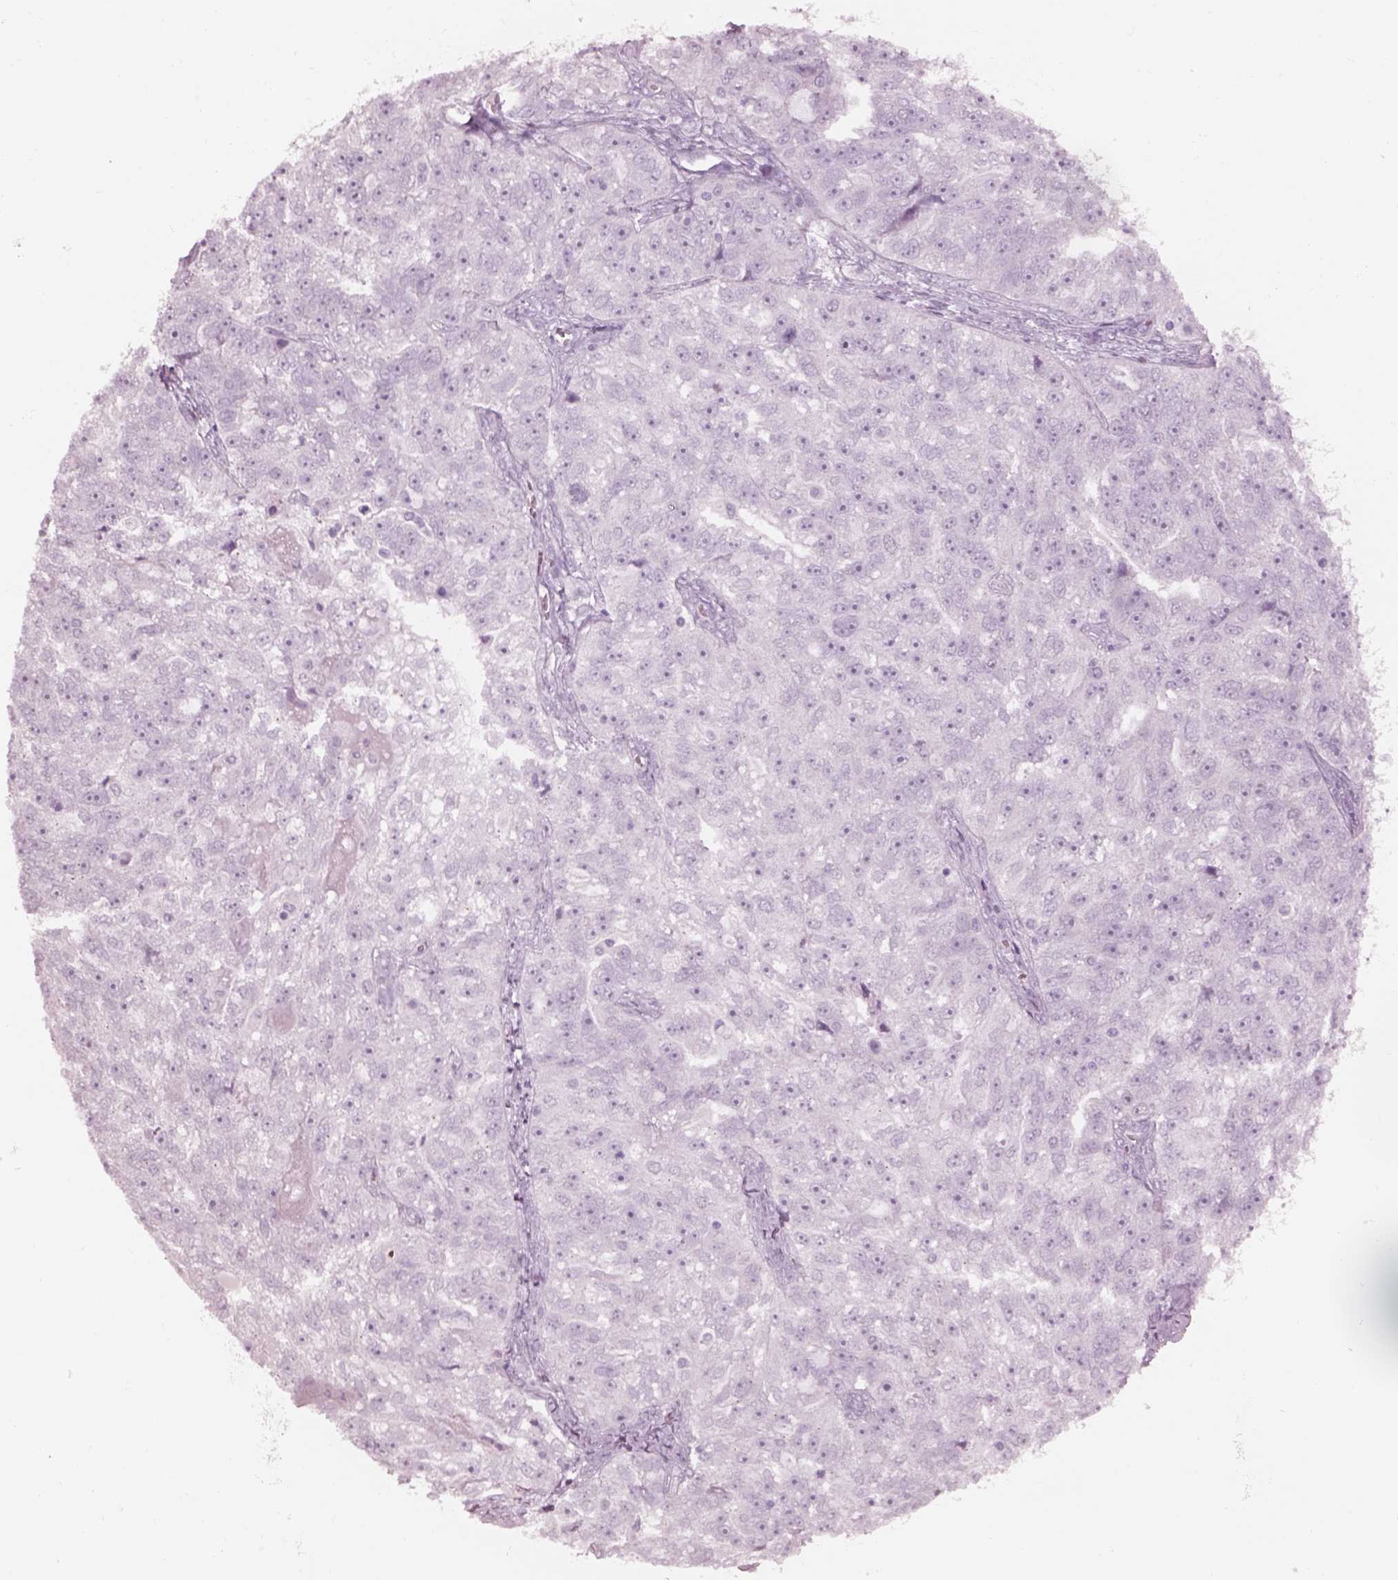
{"staining": {"intensity": "negative", "quantity": "none", "location": "none"}, "tissue": "ovarian cancer", "cell_type": "Tumor cells", "image_type": "cancer", "snomed": [{"axis": "morphology", "description": "Cystadenocarcinoma, serous, NOS"}, {"axis": "topography", "description": "Ovary"}], "caption": "The micrograph demonstrates no significant positivity in tumor cells of ovarian cancer (serous cystadenocarcinoma). The staining was performed using DAB to visualize the protein expression in brown, while the nuclei were stained in blue with hematoxylin (Magnification: 20x).", "gene": "KRTAP24-1", "patient": {"sex": "female", "age": 51}}